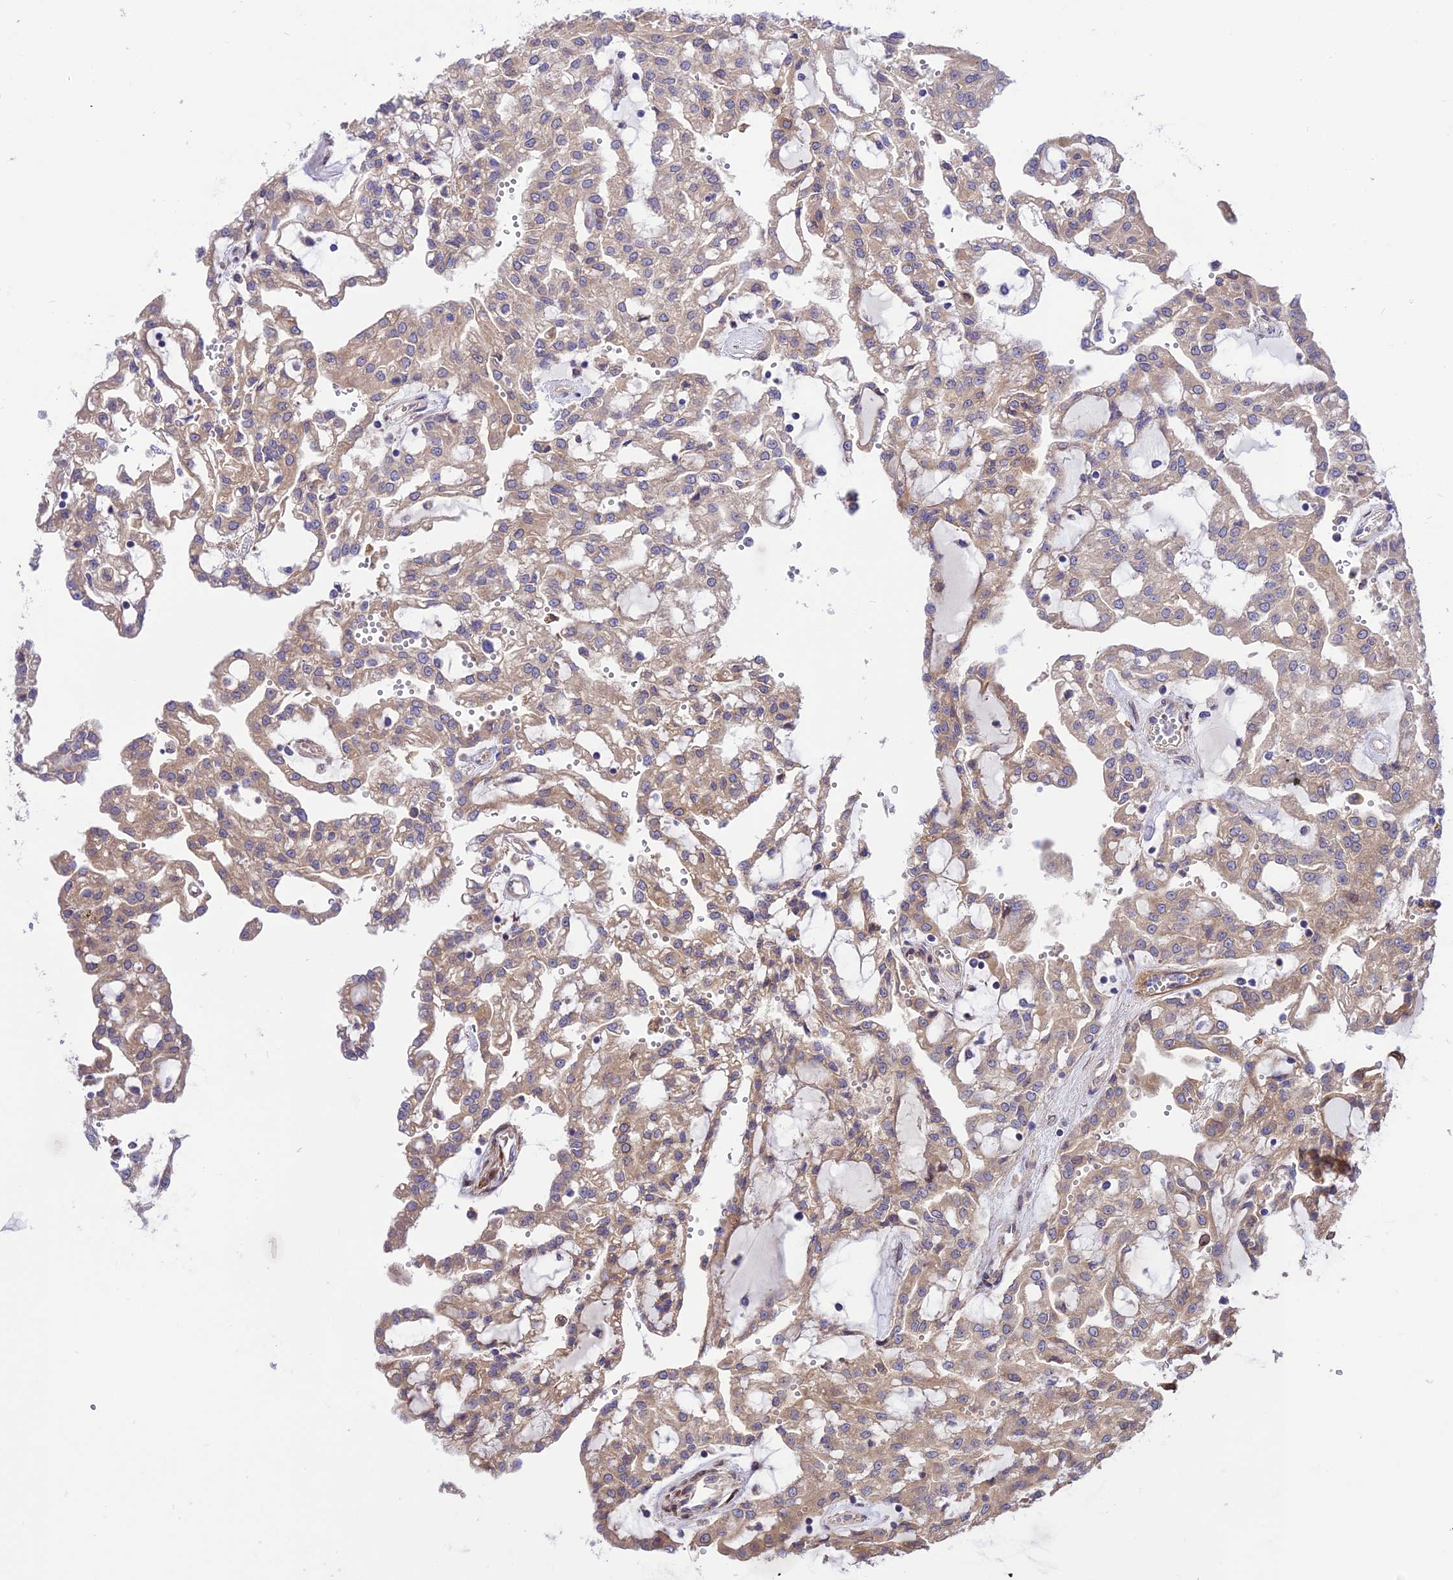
{"staining": {"intensity": "moderate", "quantity": ">75%", "location": "cytoplasmic/membranous"}, "tissue": "renal cancer", "cell_type": "Tumor cells", "image_type": "cancer", "snomed": [{"axis": "morphology", "description": "Adenocarcinoma, NOS"}, {"axis": "topography", "description": "Kidney"}], "caption": "A brown stain highlights moderate cytoplasmic/membranous staining of a protein in human renal adenocarcinoma tumor cells.", "gene": "TRIM43B", "patient": {"sex": "male", "age": 63}}